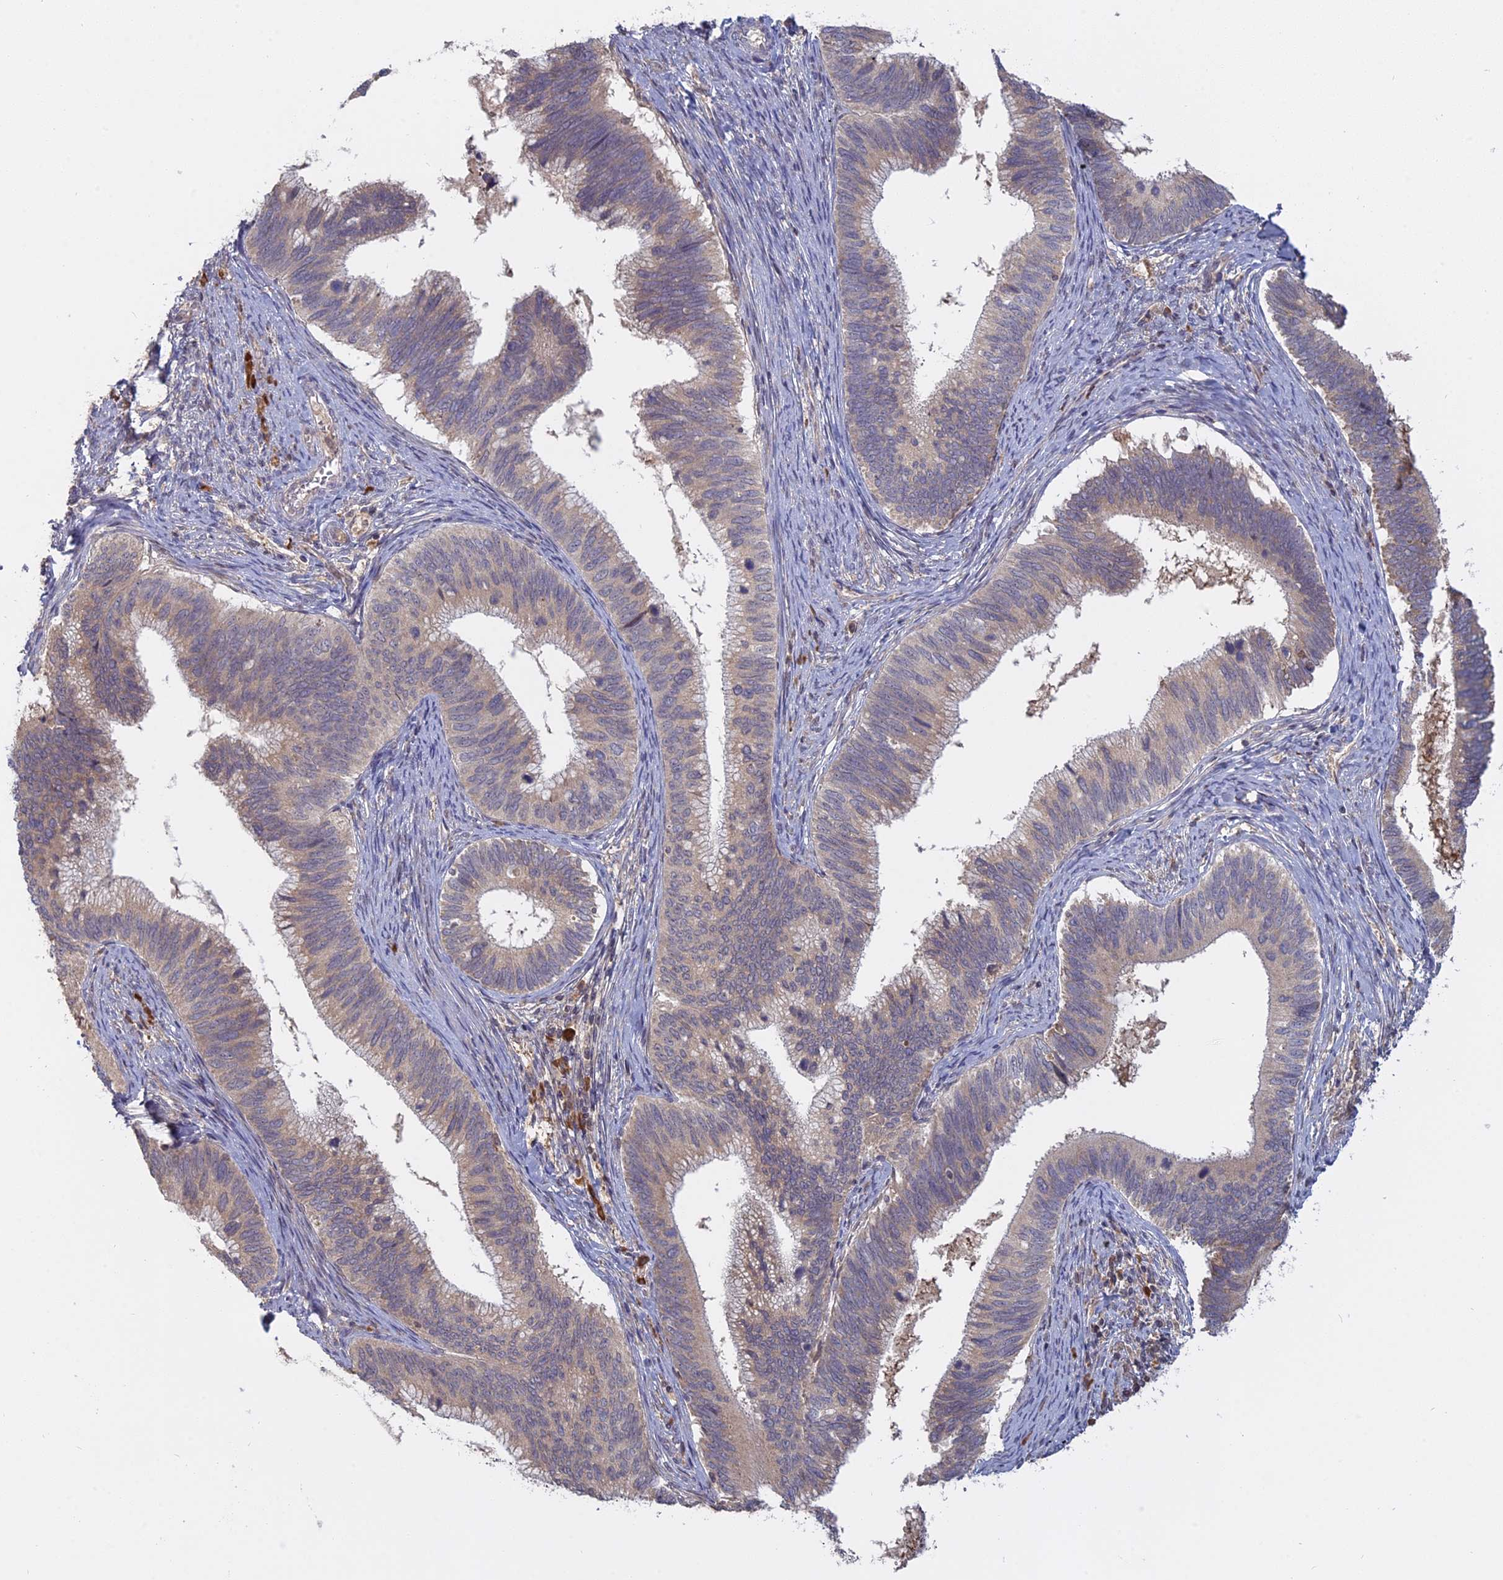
{"staining": {"intensity": "weak", "quantity": ">75%", "location": "cytoplasmic/membranous"}, "tissue": "cervical cancer", "cell_type": "Tumor cells", "image_type": "cancer", "snomed": [{"axis": "morphology", "description": "Adenocarcinoma, NOS"}, {"axis": "topography", "description": "Cervix"}], "caption": "This is a micrograph of immunohistochemistry staining of cervical cancer (adenocarcinoma), which shows weak expression in the cytoplasmic/membranous of tumor cells.", "gene": "TMEM208", "patient": {"sex": "female", "age": 42}}